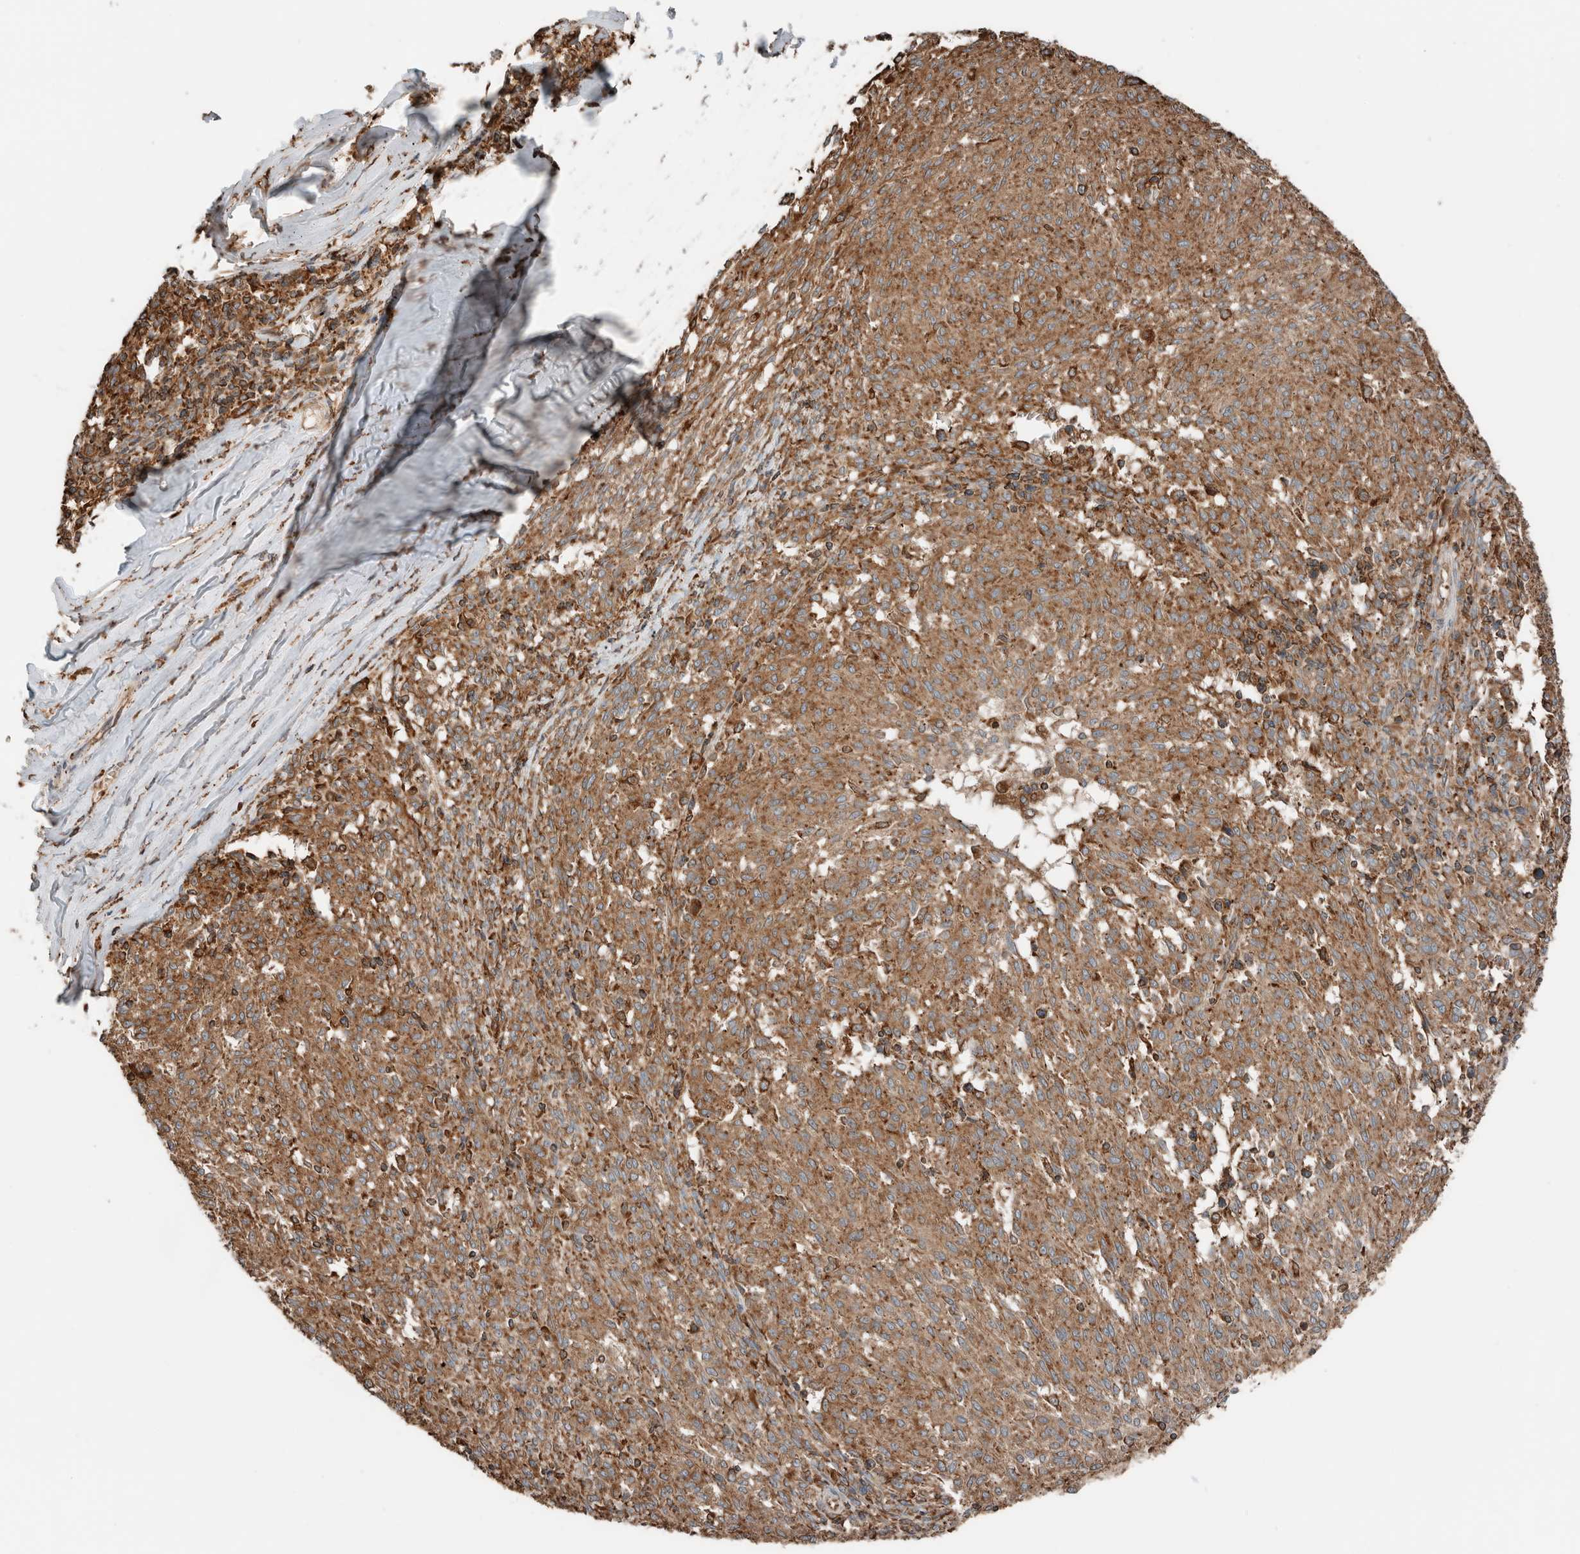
{"staining": {"intensity": "moderate", "quantity": ">75%", "location": "cytoplasmic/membranous"}, "tissue": "melanoma", "cell_type": "Tumor cells", "image_type": "cancer", "snomed": [{"axis": "morphology", "description": "Malignant melanoma, NOS"}, {"axis": "topography", "description": "Skin"}], "caption": "The histopathology image shows a brown stain indicating the presence of a protein in the cytoplasmic/membranous of tumor cells in melanoma.", "gene": "ERAP2", "patient": {"sex": "female", "age": 72}}